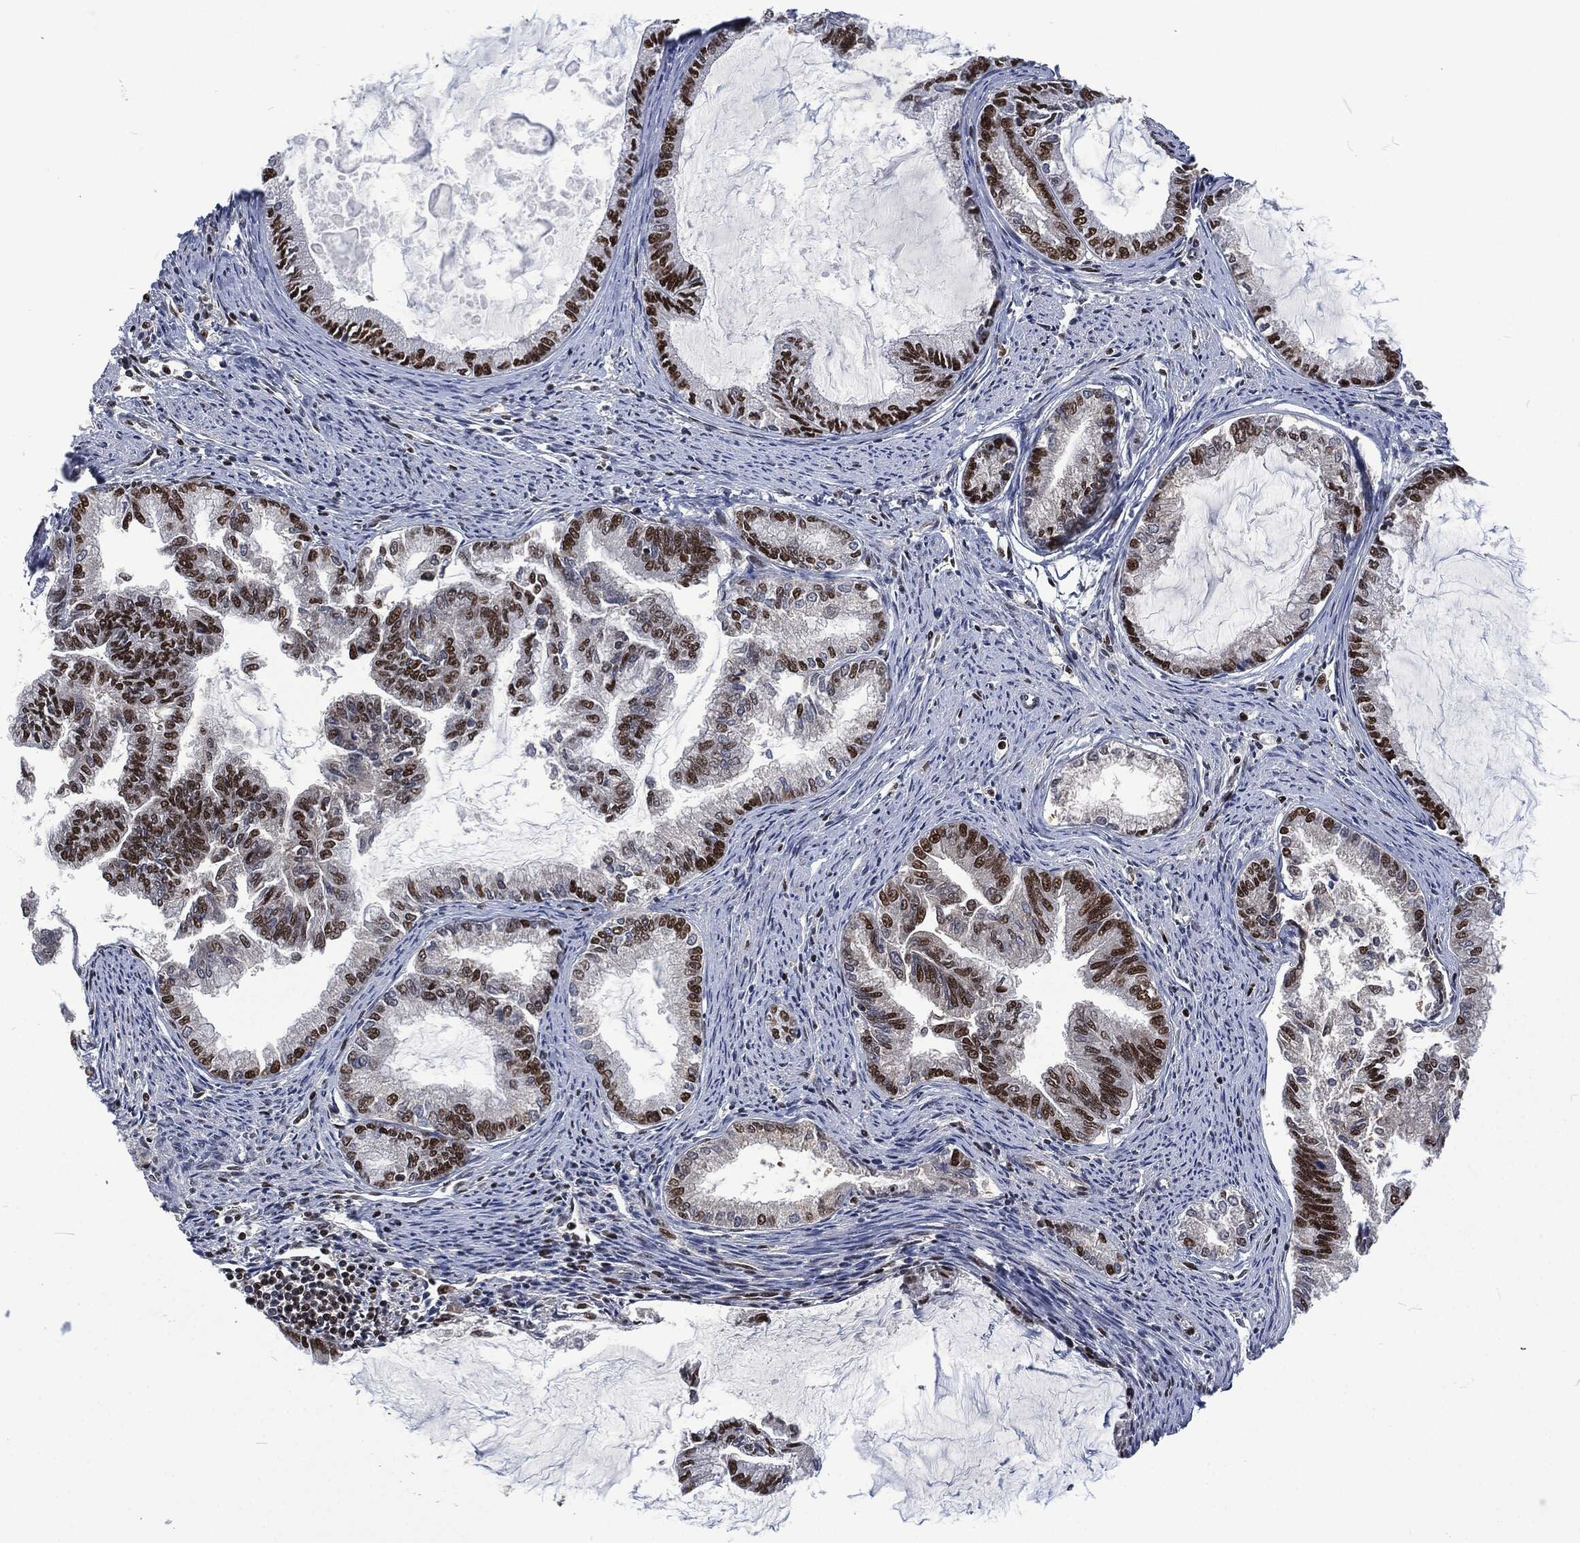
{"staining": {"intensity": "strong", "quantity": ">75%", "location": "nuclear"}, "tissue": "endometrial cancer", "cell_type": "Tumor cells", "image_type": "cancer", "snomed": [{"axis": "morphology", "description": "Adenocarcinoma, NOS"}, {"axis": "topography", "description": "Endometrium"}], "caption": "A high-resolution photomicrograph shows immunohistochemistry (IHC) staining of adenocarcinoma (endometrial), which demonstrates strong nuclear expression in approximately >75% of tumor cells.", "gene": "DCPS", "patient": {"sex": "female", "age": 86}}